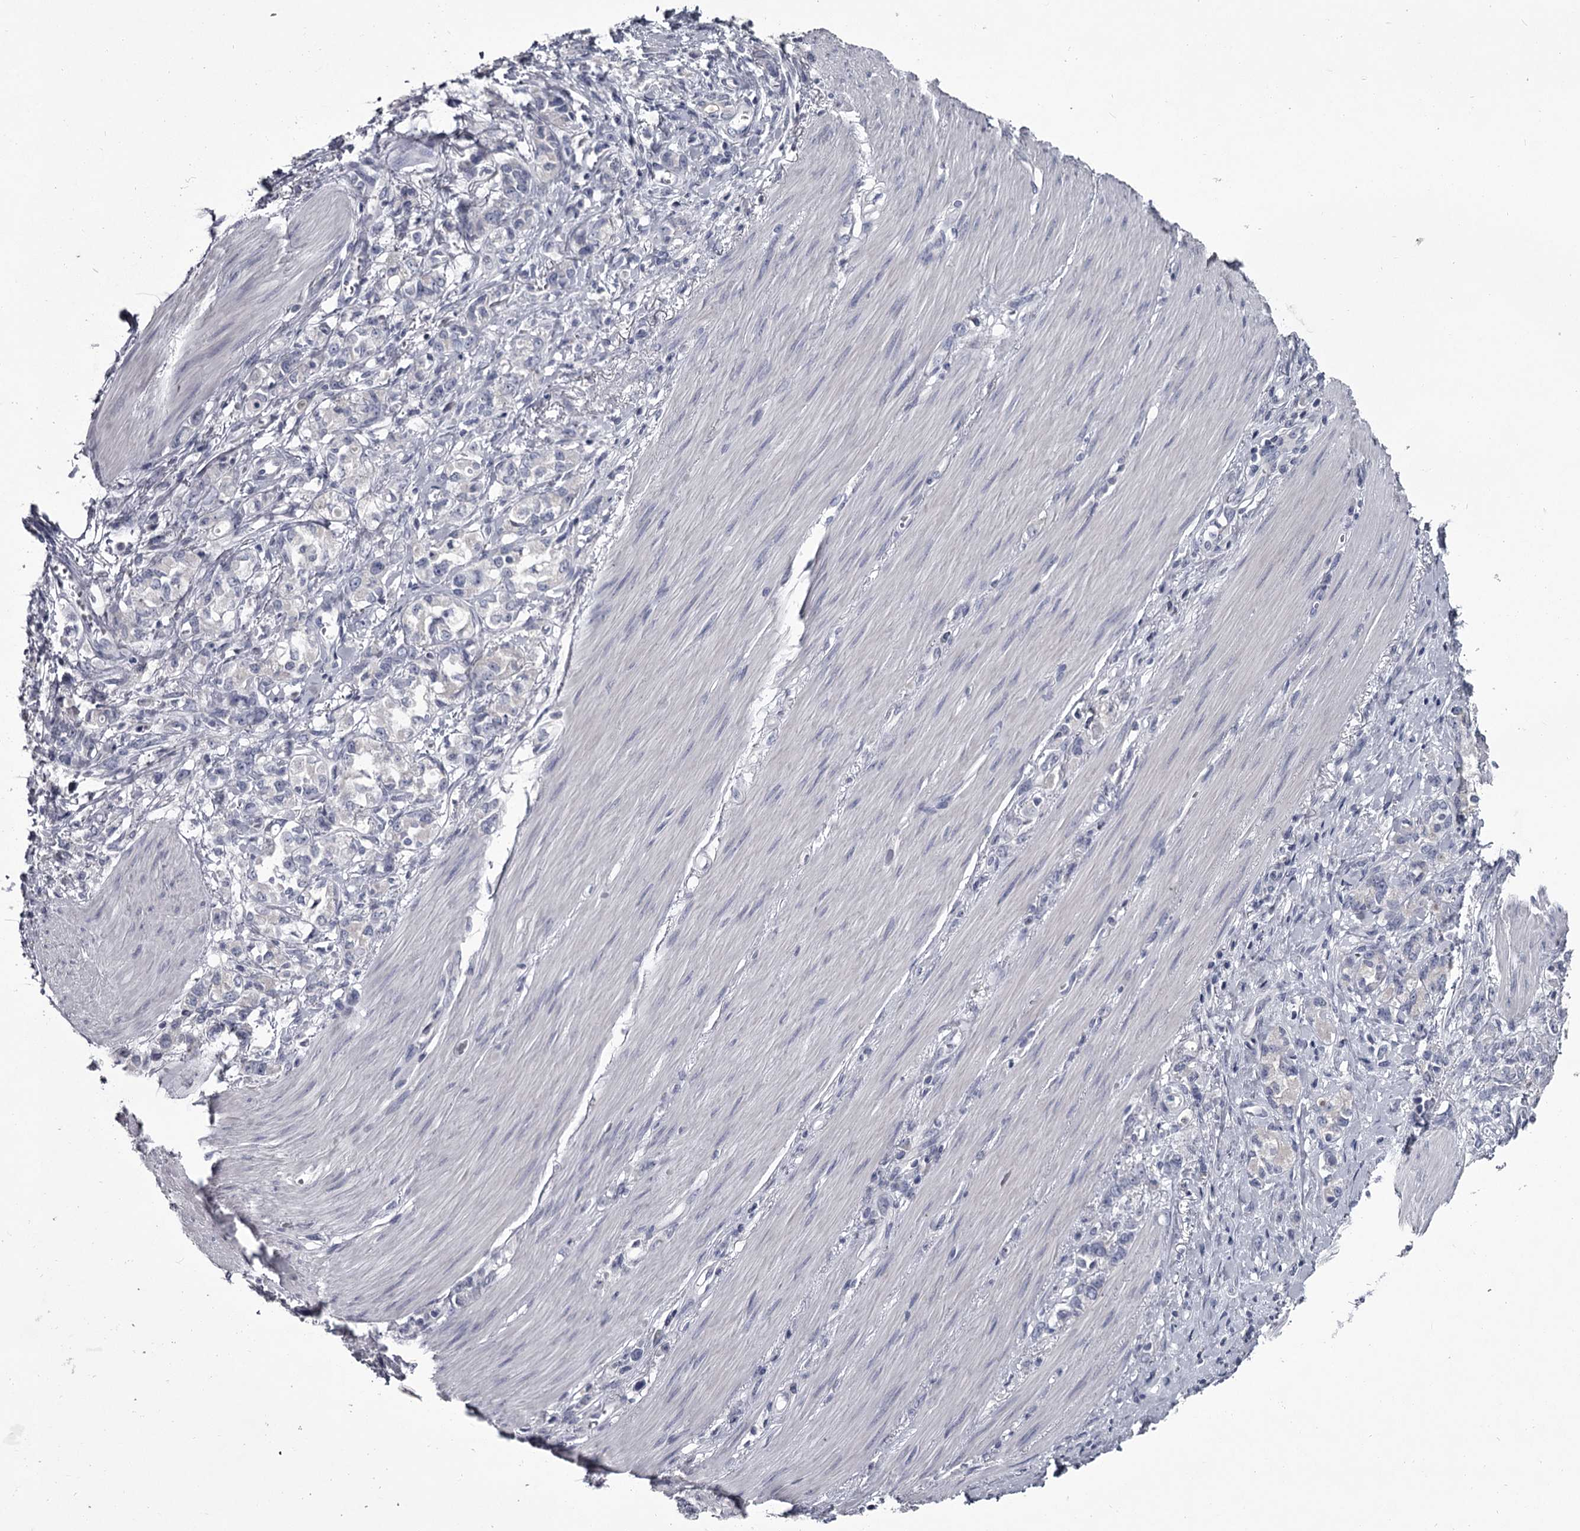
{"staining": {"intensity": "negative", "quantity": "none", "location": "none"}, "tissue": "stomach cancer", "cell_type": "Tumor cells", "image_type": "cancer", "snomed": [{"axis": "morphology", "description": "Adenocarcinoma, NOS"}, {"axis": "topography", "description": "Stomach"}], "caption": "DAB immunohistochemical staining of human stomach cancer (adenocarcinoma) reveals no significant expression in tumor cells.", "gene": "DAO", "patient": {"sex": "female", "age": 76}}